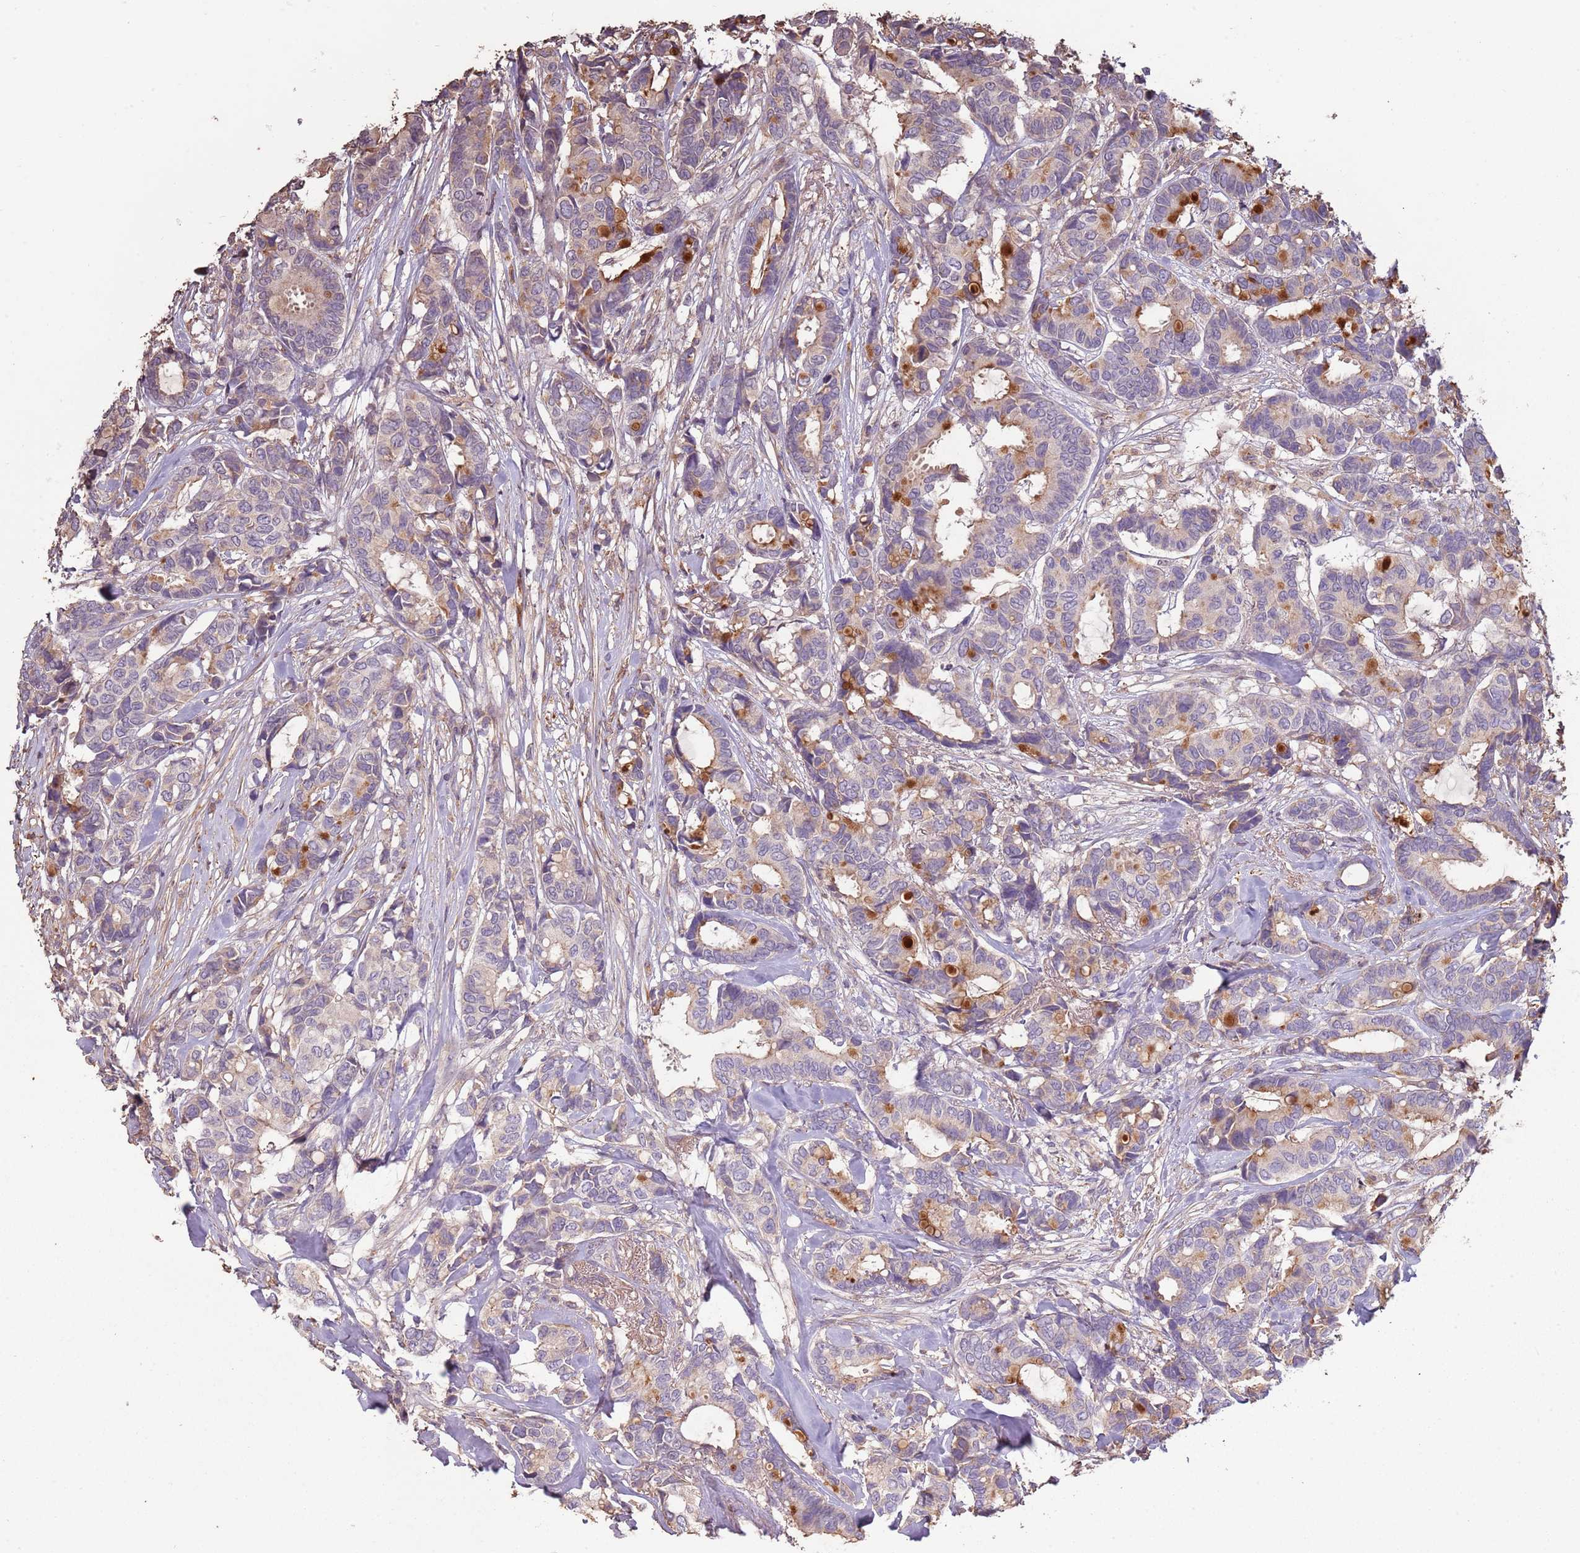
{"staining": {"intensity": "strong", "quantity": "<25%", "location": "cytoplasmic/membranous"}, "tissue": "breast cancer", "cell_type": "Tumor cells", "image_type": "cancer", "snomed": [{"axis": "morphology", "description": "Duct carcinoma"}, {"axis": "topography", "description": "Breast"}], "caption": "DAB immunohistochemical staining of human breast cancer (intraductal carcinoma) shows strong cytoplasmic/membranous protein expression in approximately <25% of tumor cells.", "gene": "FECH", "patient": {"sex": "female", "age": 87}}